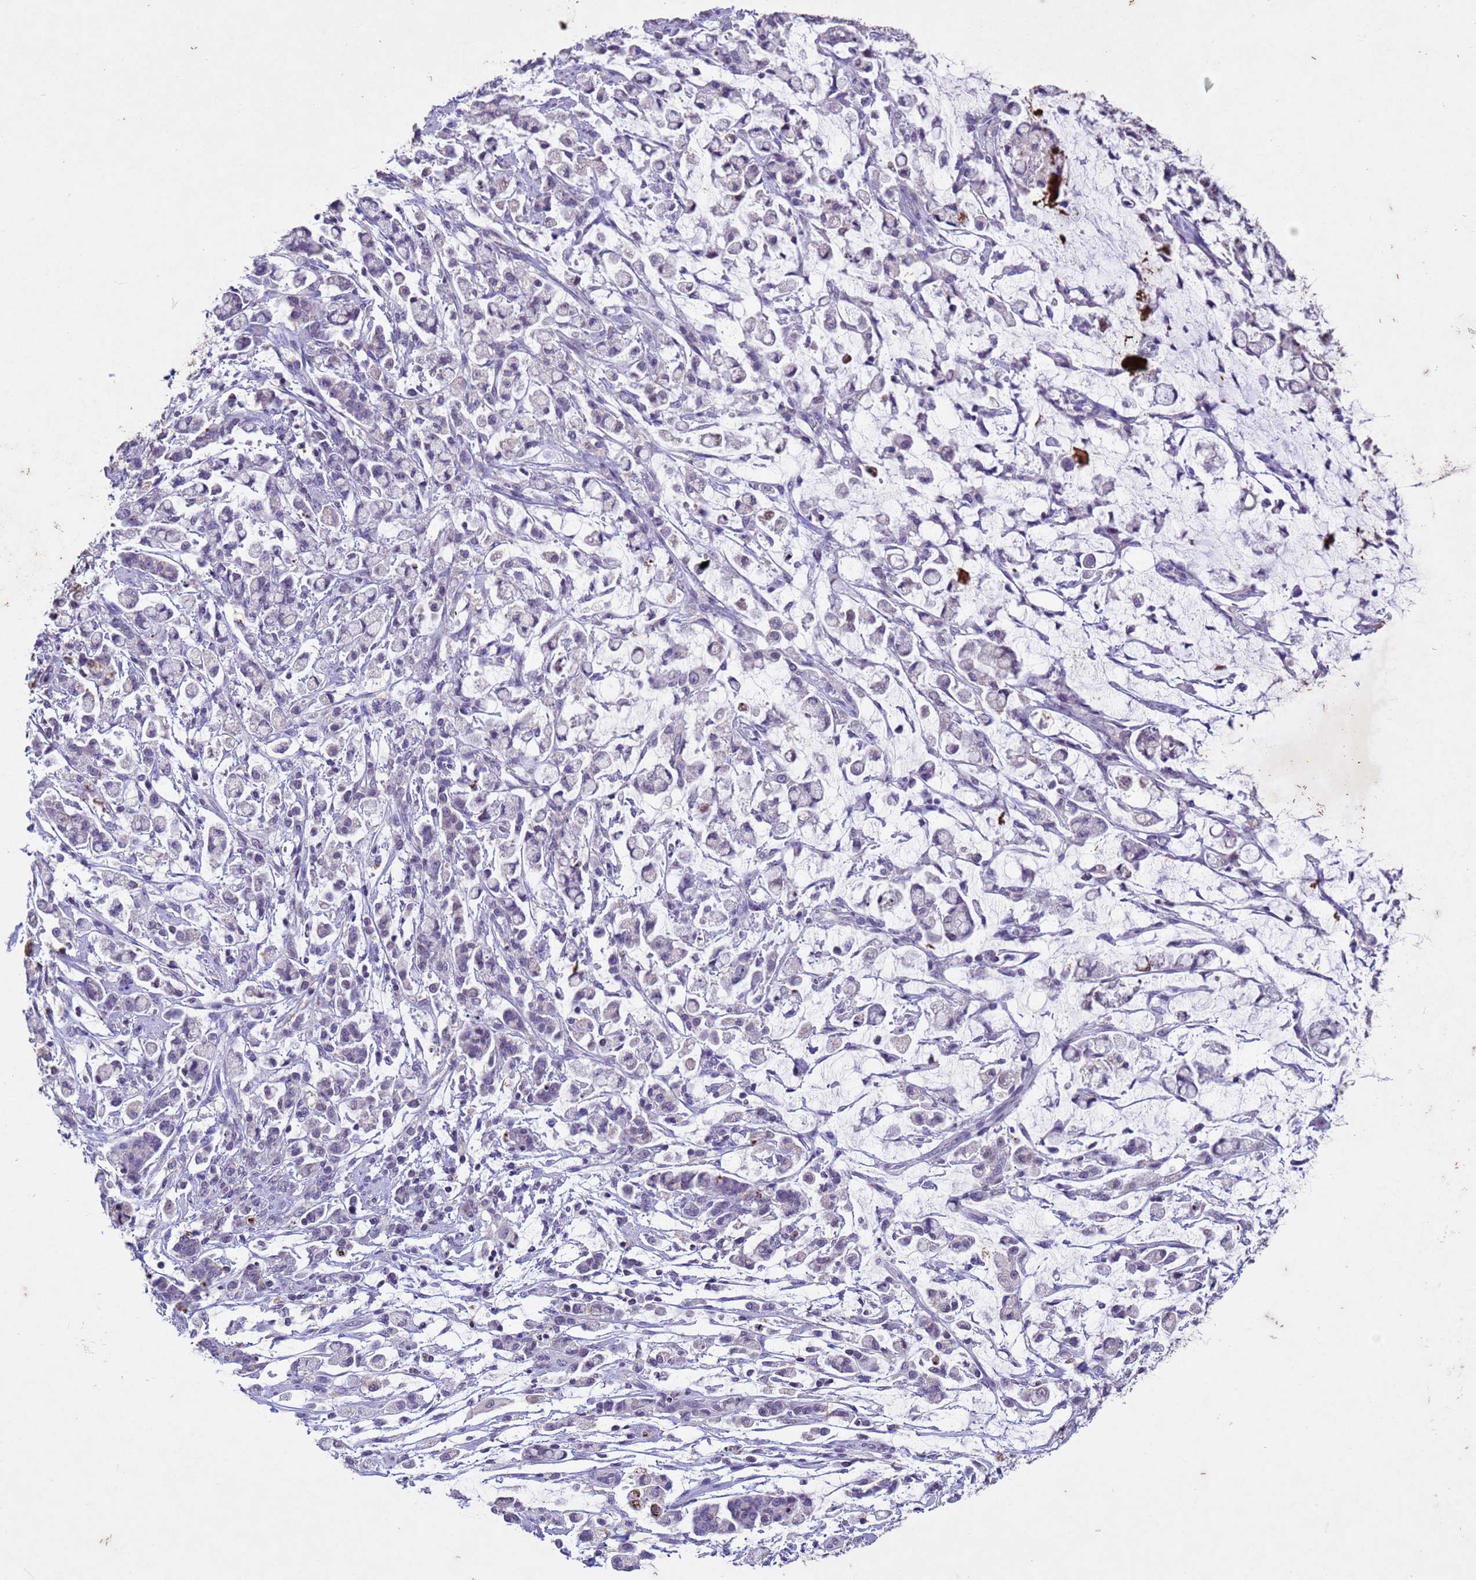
{"staining": {"intensity": "negative", "quantity": "none", "location": "none"}, "tissue": "stomach cancer", "cell_type": "Tumor cells", "image_type": "cancer", "snomed": [{"axis": "morphology", "description": "Adenocarcinoma, NOS"}, {"axis": "topography", "description": "Stomach"}], "caption": "Immunohistochemistry histopathology image of neoplastic tissue: human adenocarcinoma (stomach) stained with DAB displays no significant protein expression in tumor cells.", "gene": "NLRP11", "patient": {"sex": "female", "age": 60}}